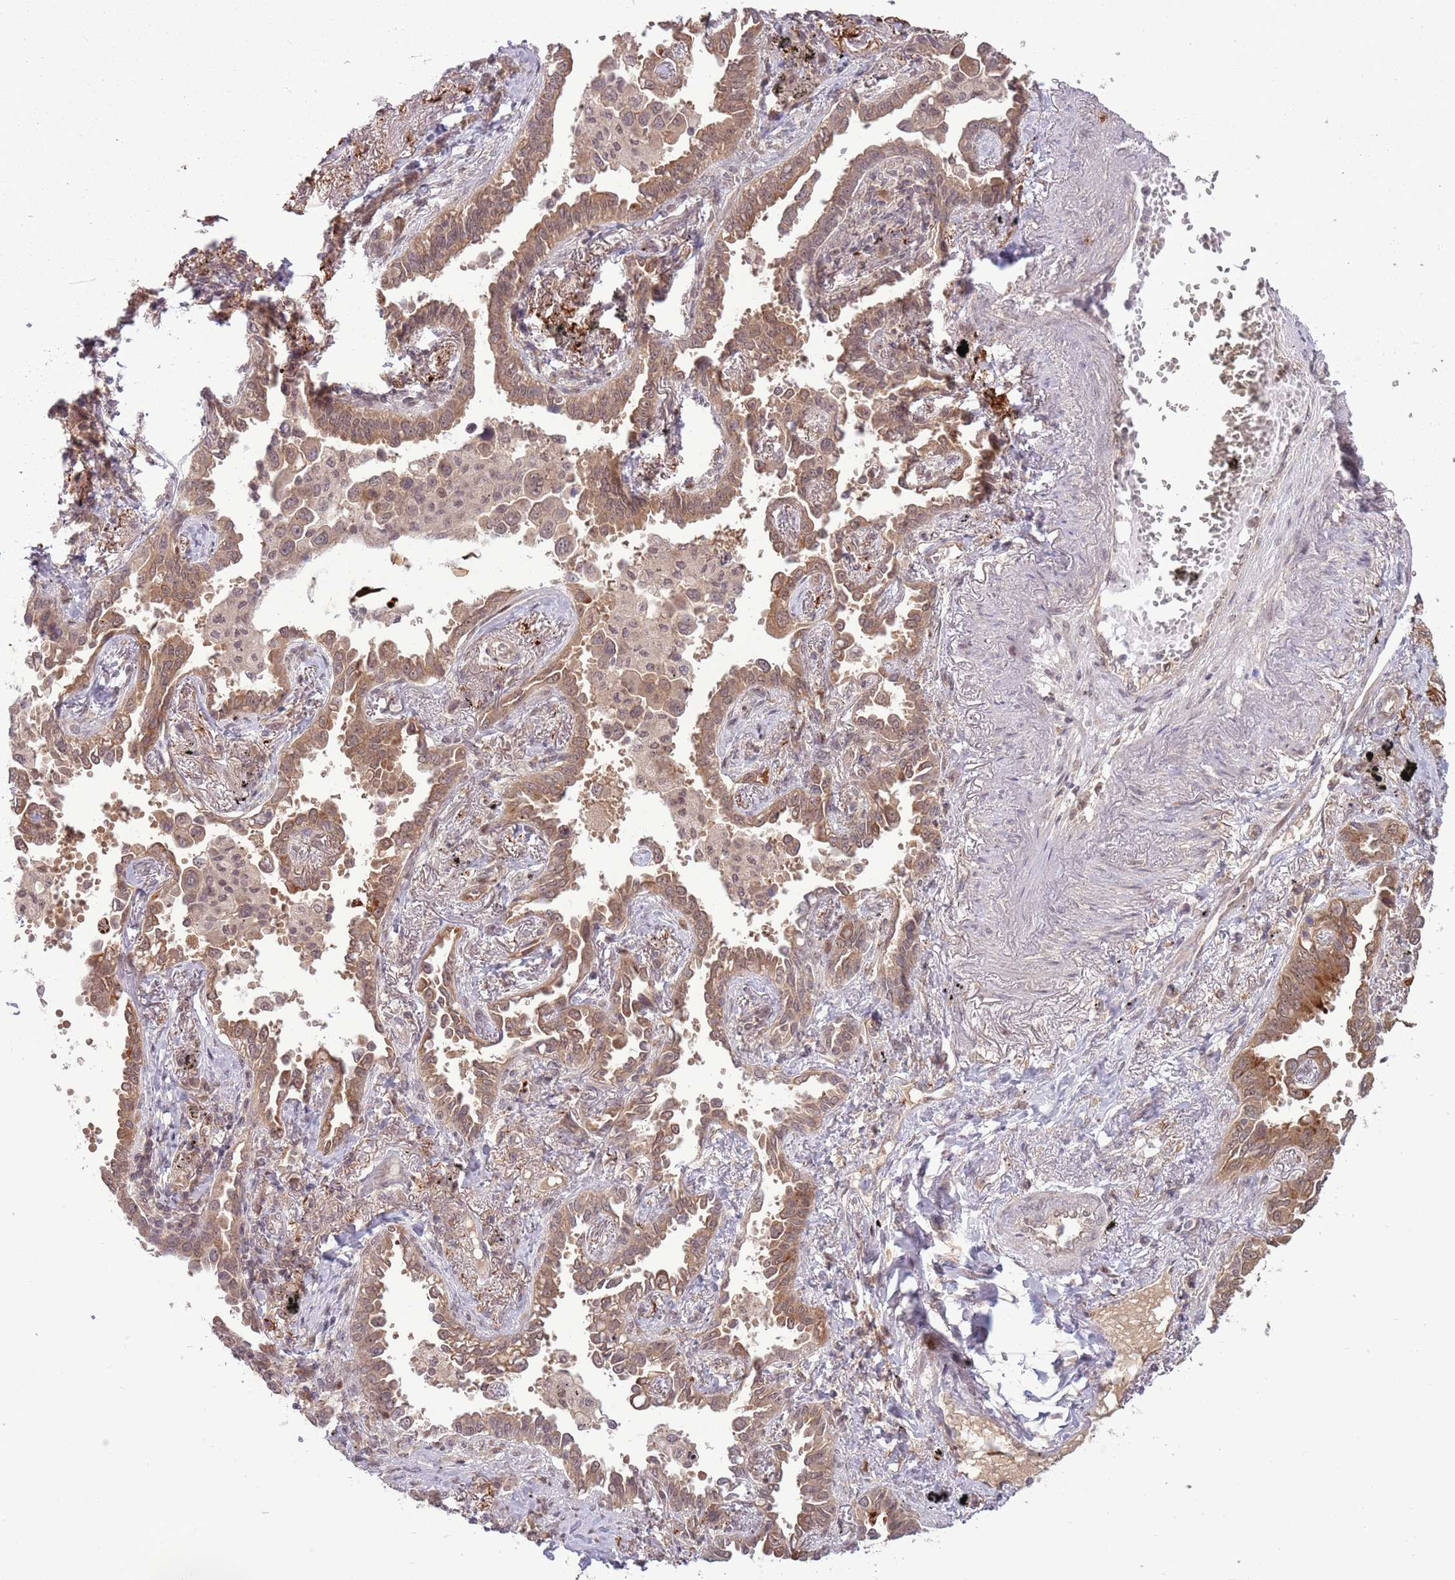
{"staining": {"intensity": "moderate", "quantity": ">75%", "location": "cytoplasmic/membranous"}, "tissue": "lung cancer", "cell_type": "Tumor cells", "image_type": "cancer", "snomed": [{"axis": "morphology", "description": "Adenocarcinoma, NOS"}, {"axis": "topography", "description": "Lung"}], "caption": "Human lung cancer stained with a brown dye demonstrates moderate cytoplasmic/membranous positive expression in about >75% of tumor cells.", "gene": "ADAMTS3", "patient": {"sex": "male", "age": 67}}